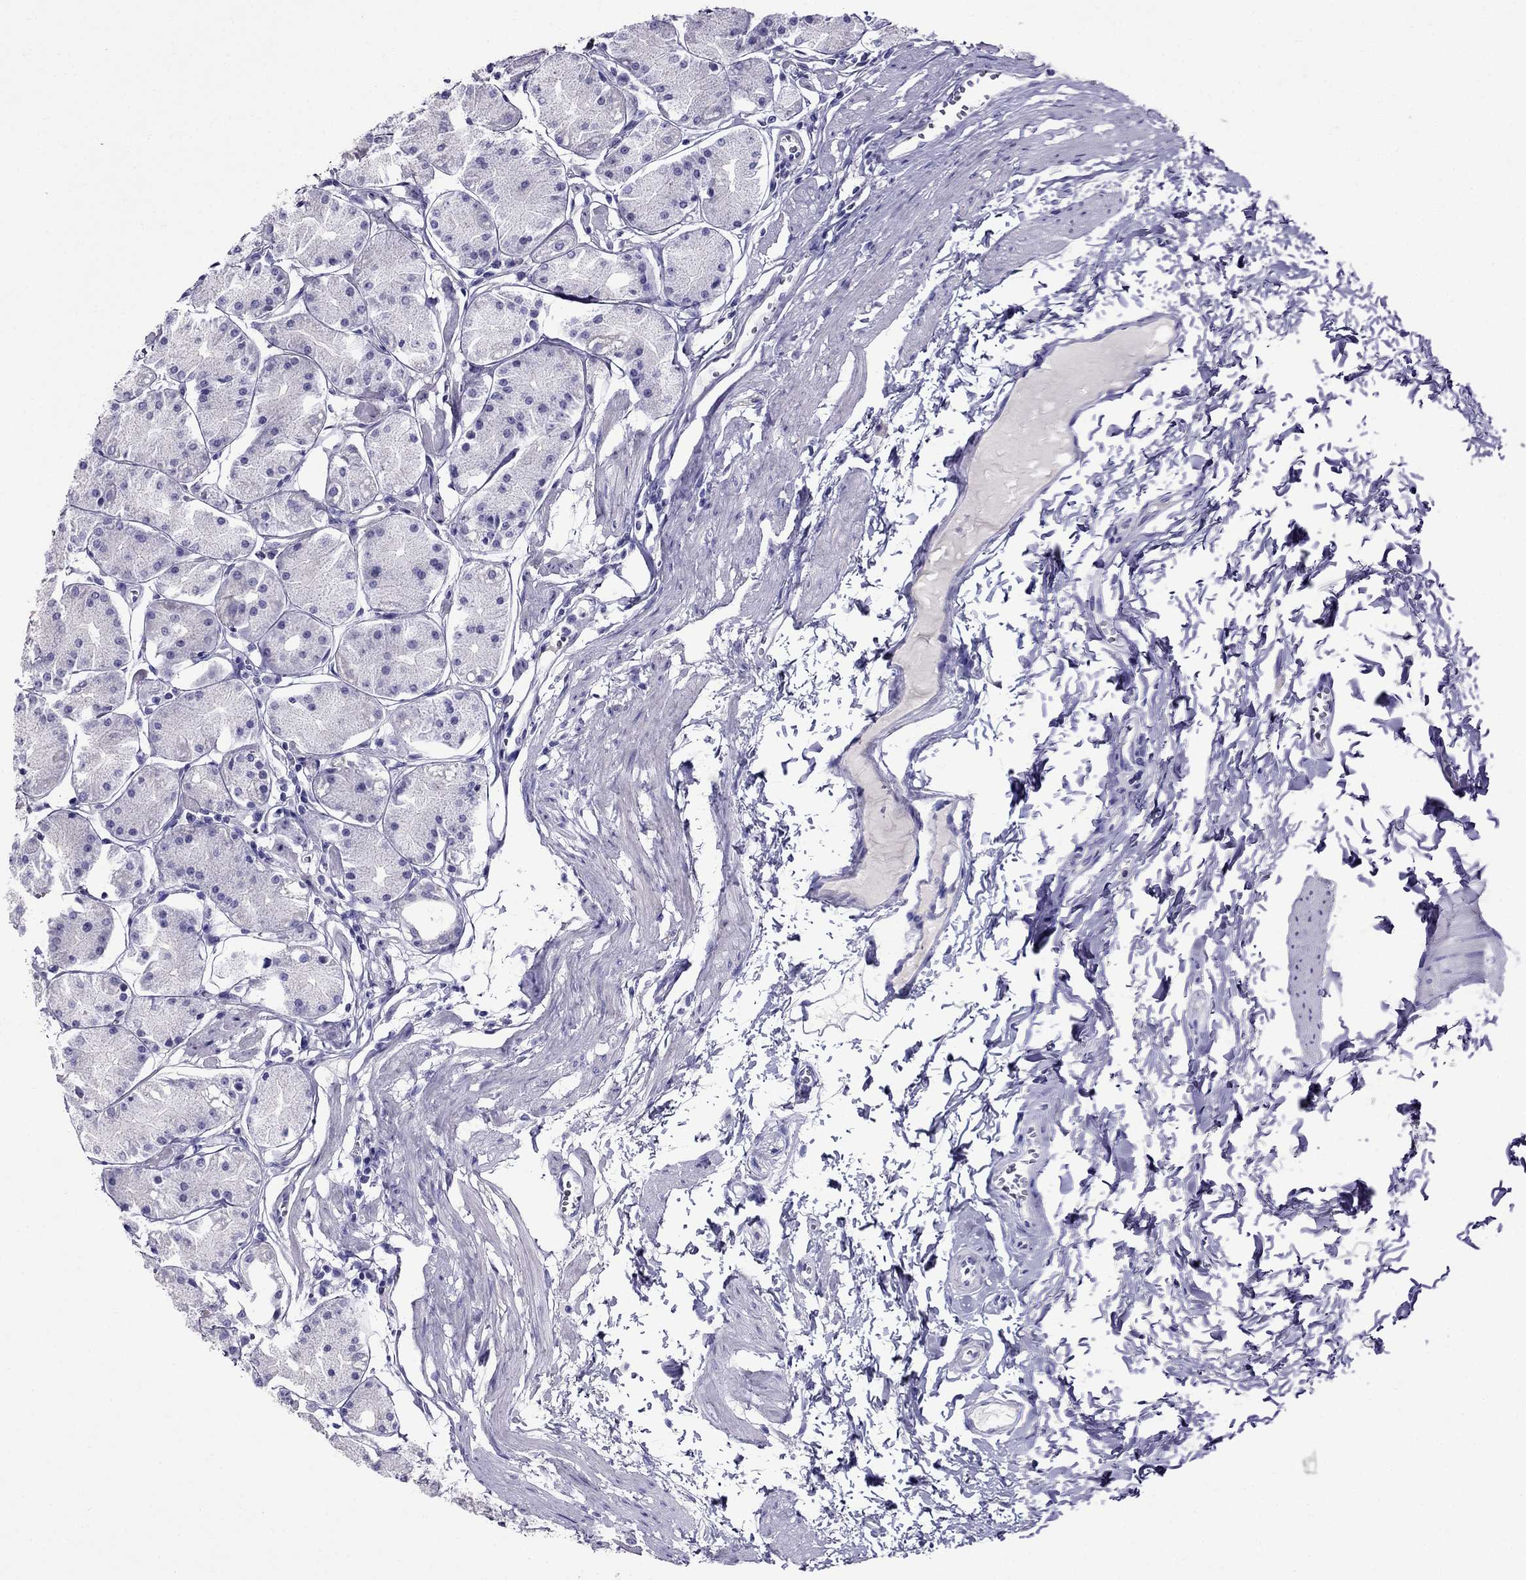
{"staining": {"intensity": "negative", "quantity": "none", "location": "none"}, "tissue": "stomach", "cell_type": "Glandular cells", "image_type": "normal", "snomed": [{"axis": "morphology", "description": "Normal tissue, NOS"}, {"axis": "topography", "description": "Stomach, upper"}], "caption": "Immunohistochemical staining of benign stomach displays no significant positivity in glandular cells.", "gene": "CRYBA1", "patient": {"sex": "male", "age": 60}}